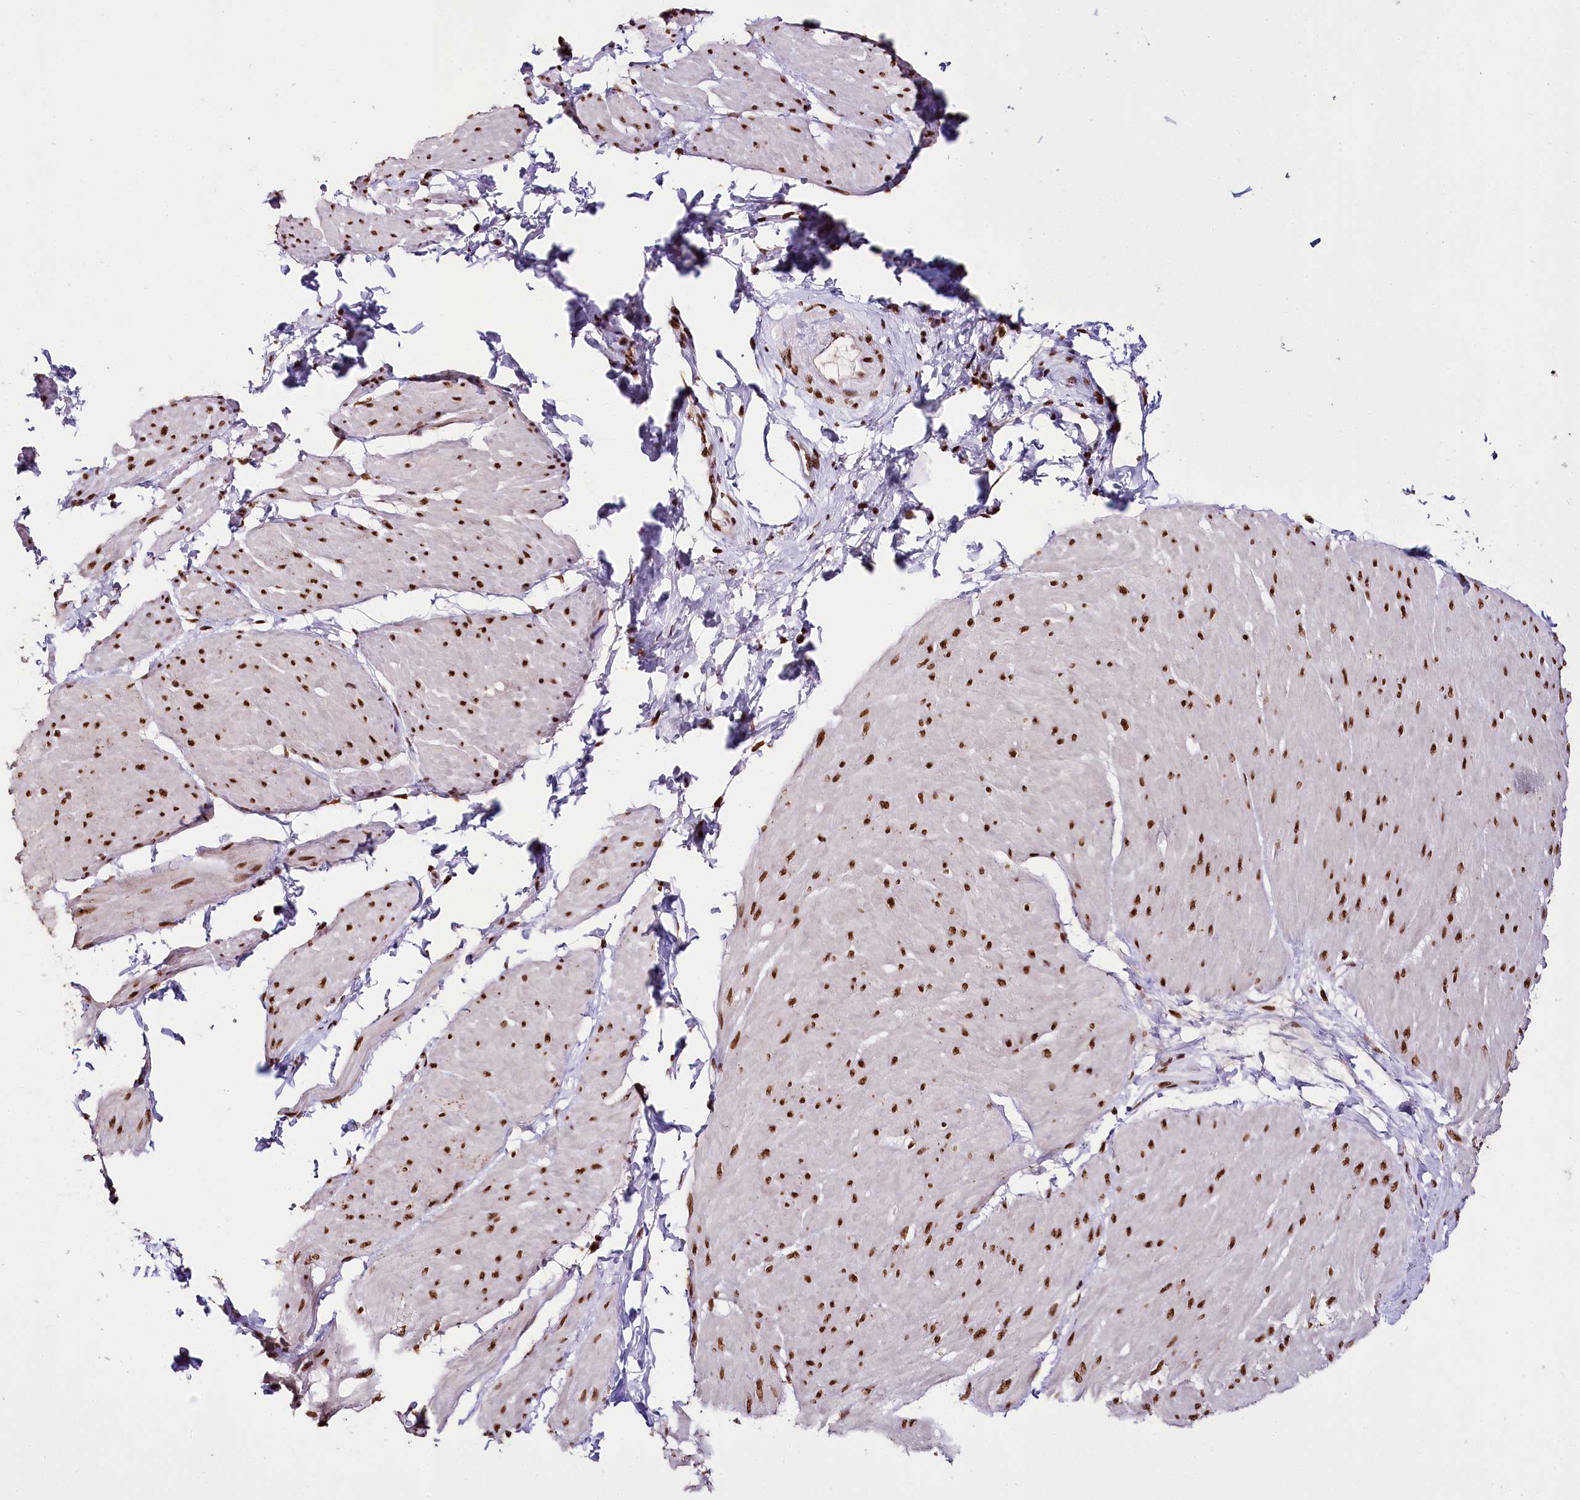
{"staining": {"intensity": "strong", "quantity": ">75%", "location": "nuclear"}, "tissue": "smooth muscle", "cell_type": "Smooth muscle cells", "image_type": "normal", "snomed": [{"axis": "morphology", "description": "Urothelial carcinoma, High grade"}, {"axis": "topography", "description": "Urinary bladder"}], "caption": "The image exhibits a brown stain indicating the presence of a protein in the nuclear of smooth muscle cells in smooth muscle. (brown staining indicates protein expression, while blue staining denotes nuclei).", "gene": "SMARCE1", "patient": {"sex": "male", "age": 46}}